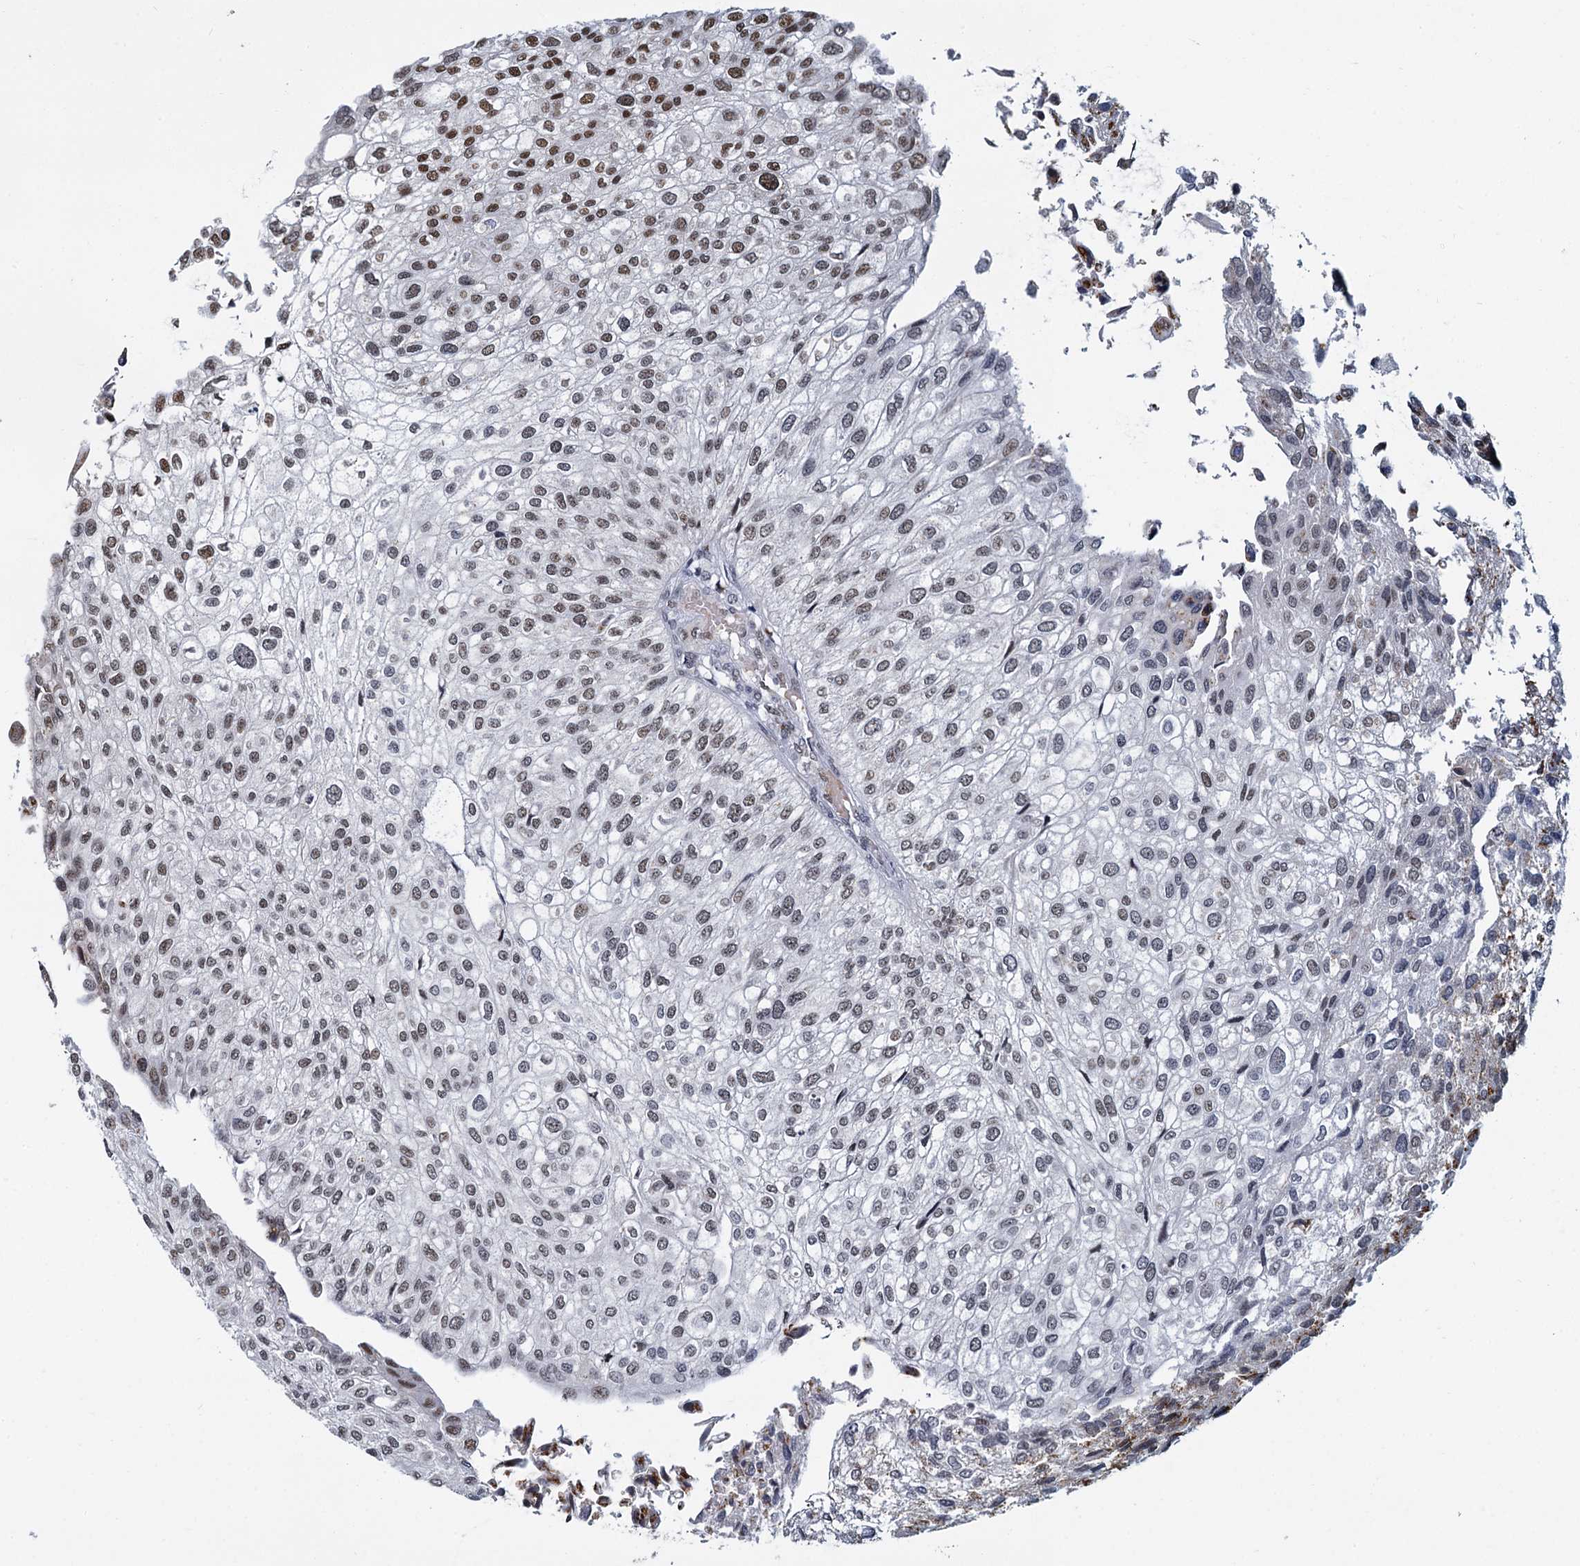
{"staining": {"intensity": "strong", "quantity": "<25%", "location": "nuclear"}, "tissue": "urothelial cancer", "cell_type": "Tumor cells", "image_type": "cancer", "snomed": [{"axis": "morphology", "description": "Urothelial carcinoma, Low grade"}, {"axis": "topography", "description": "Urinary bladder"}], "caption": "Urothelial carcinoma (low-grade) stained for a protein demonstrates strong nuclear positivity in tumor cells. The protein is stained brown, and the nuclei are stained in blue (DAB IHC with brightfield microscopy, high magnification).", "gene": "RPRD1A", "patient": {"sex": "female", "age": 89}}